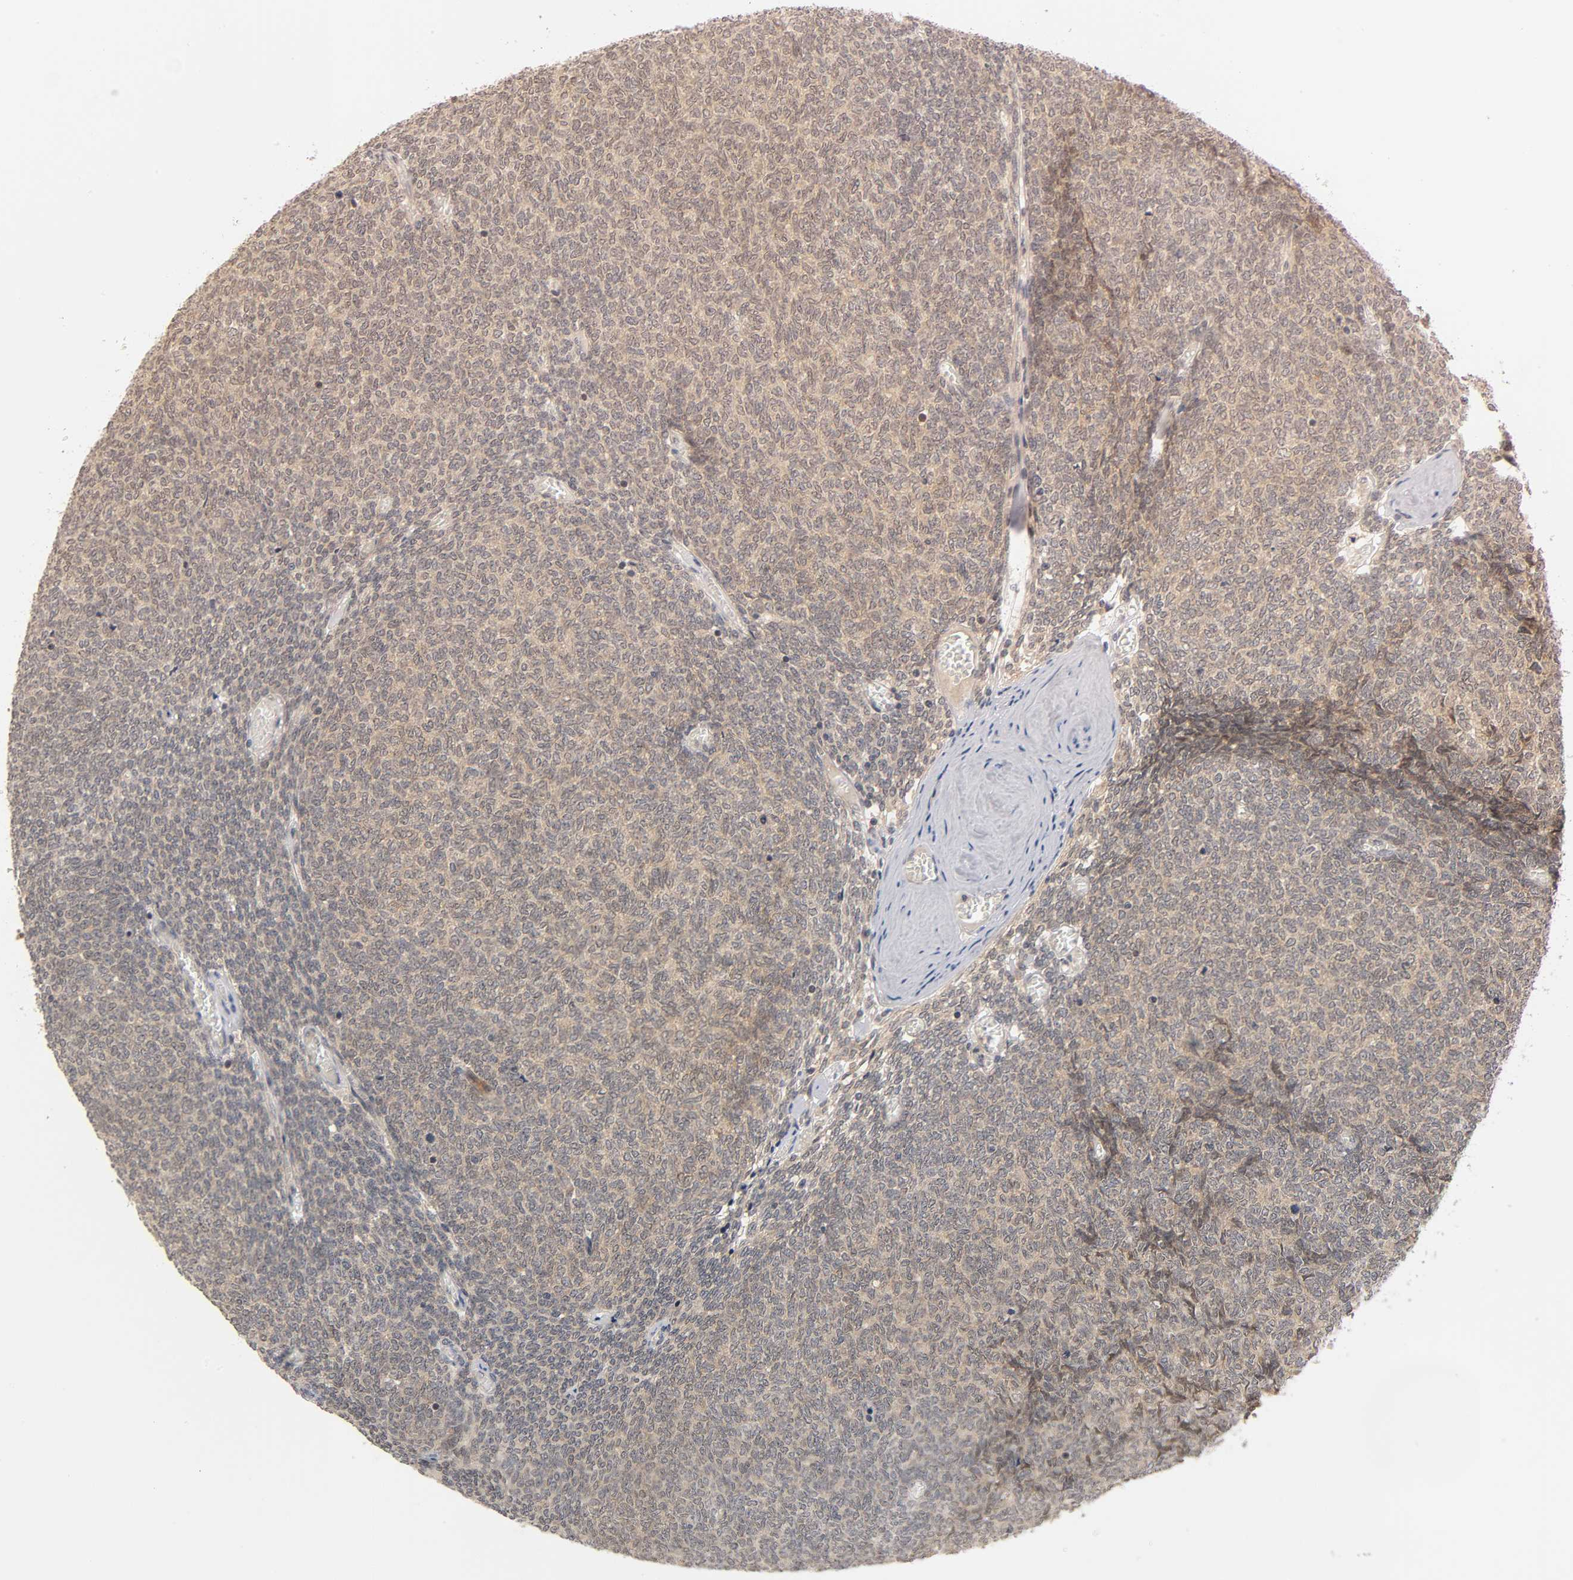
{"staining": {"intensity": "weak", "quantity": ">75%", "location": "cytoplasmic/membranous"}, "tissue": "renal cancer", "cell_type": "Tumor cells", "image_type": "cancer", "snomed": [{"axis": "morphology", "description": "Neoplasm, malignant, NOS"}, {"axis": "topography", "description": "Kidney"}], "caption": "DAB (3,3'-diaminobenzidine) immunohistochemical staining of human renal neoplasm (malignant) displays weak cytoplasmic/membranous protein positivity in about >75% of tumor cells.", "gene": "MAPK8", "patient": {"sex": "male", "age": 28}}